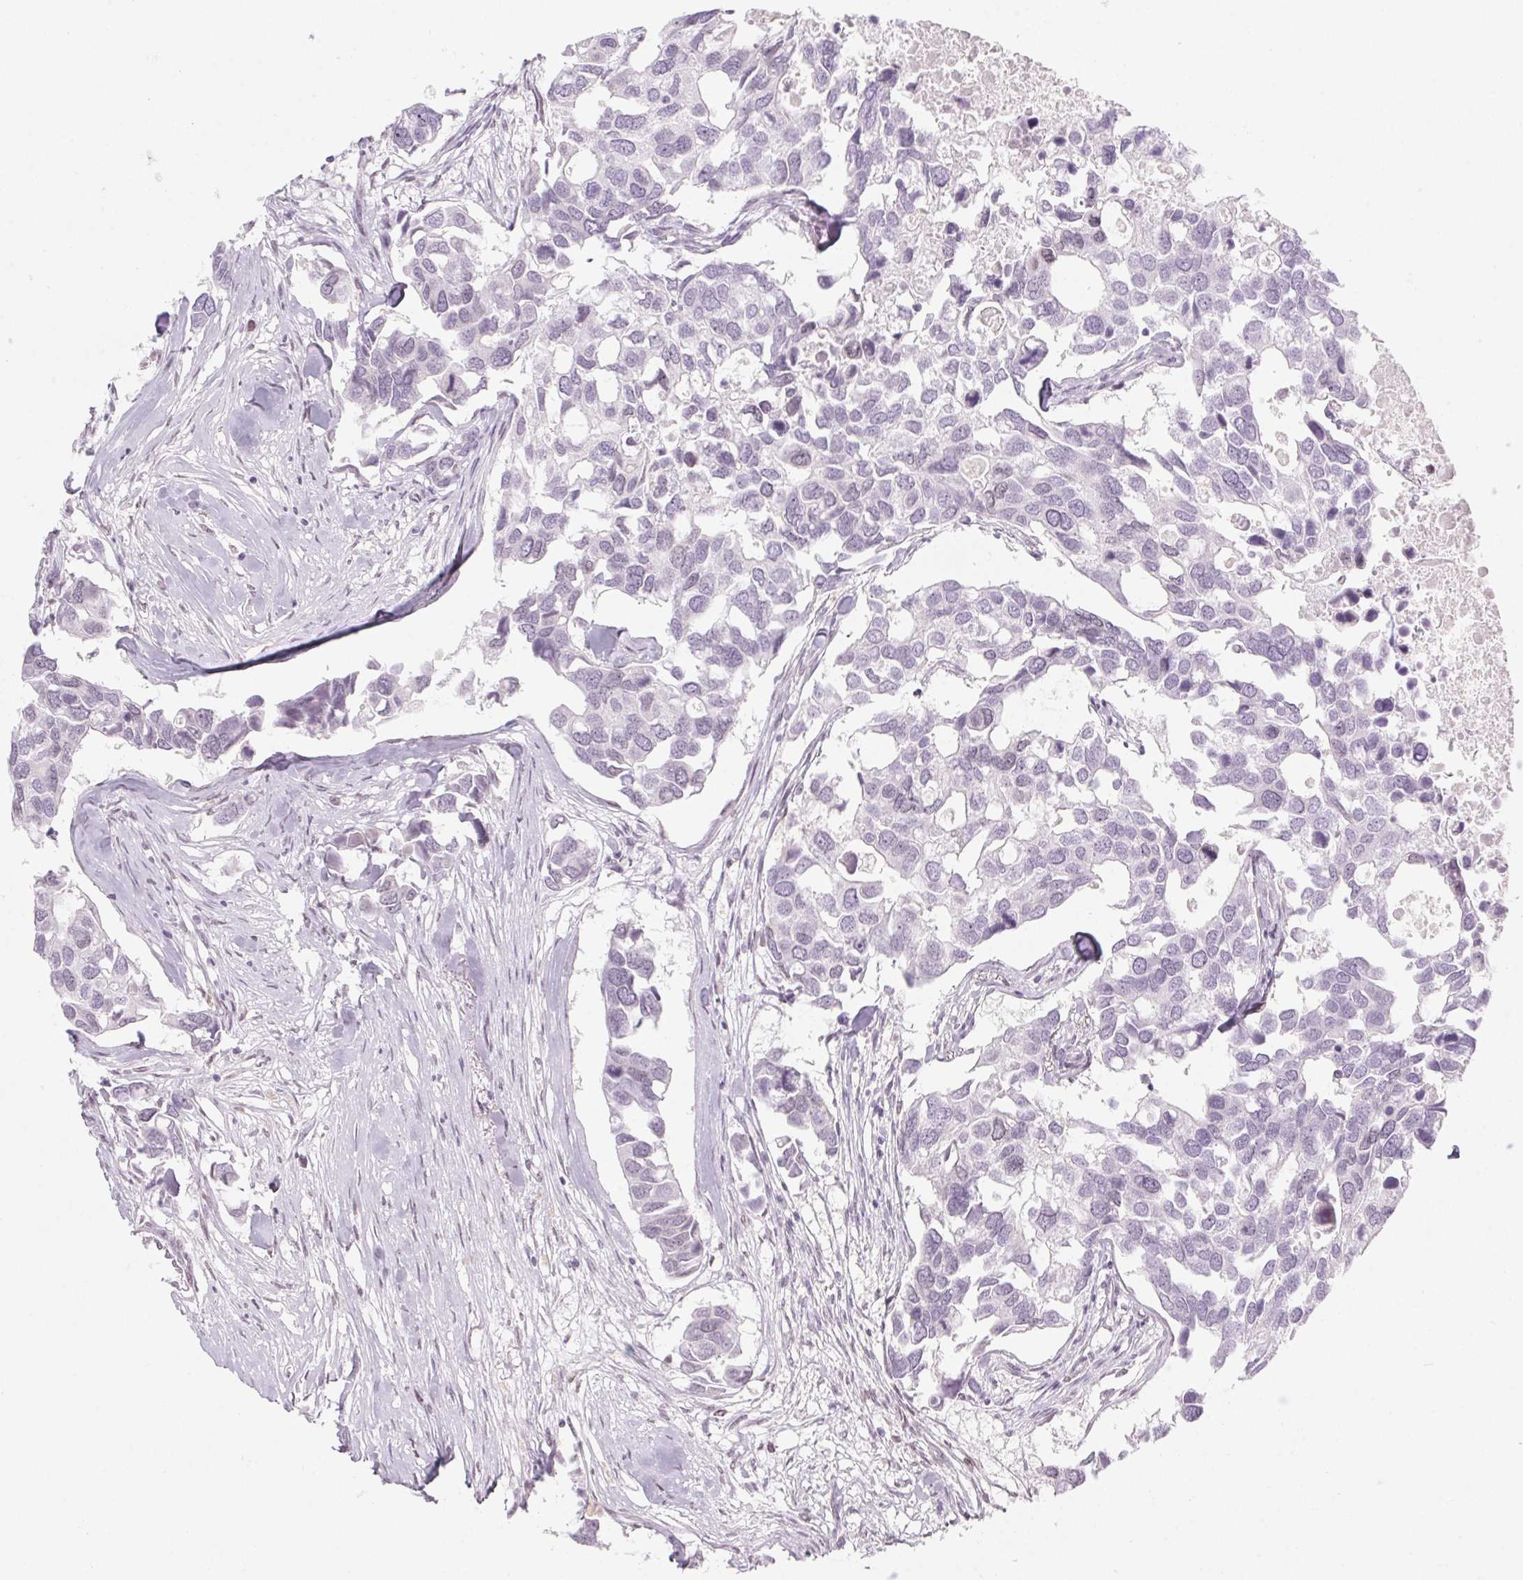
{"staining": {"intensity": "negative", "quantity": "none", "location": "none"}, "tissue": "breast cancer", "cell_type": "Tumor cells", "image_type": "cancer", "snomed": [{"axis": "morphology", "description": "Duct carcinoma"}, {"axis": "topography", "description": "Breast"}], "caption": "Histopathology image shows no significant protein staining in tumor cells of infiltrating ductal carcinoma (breast). (DAB IHC visualized using brightfield microscopy, high magnification).", "gene": "KCNQ2", "patient": {"sex": "female", "age": 83}}